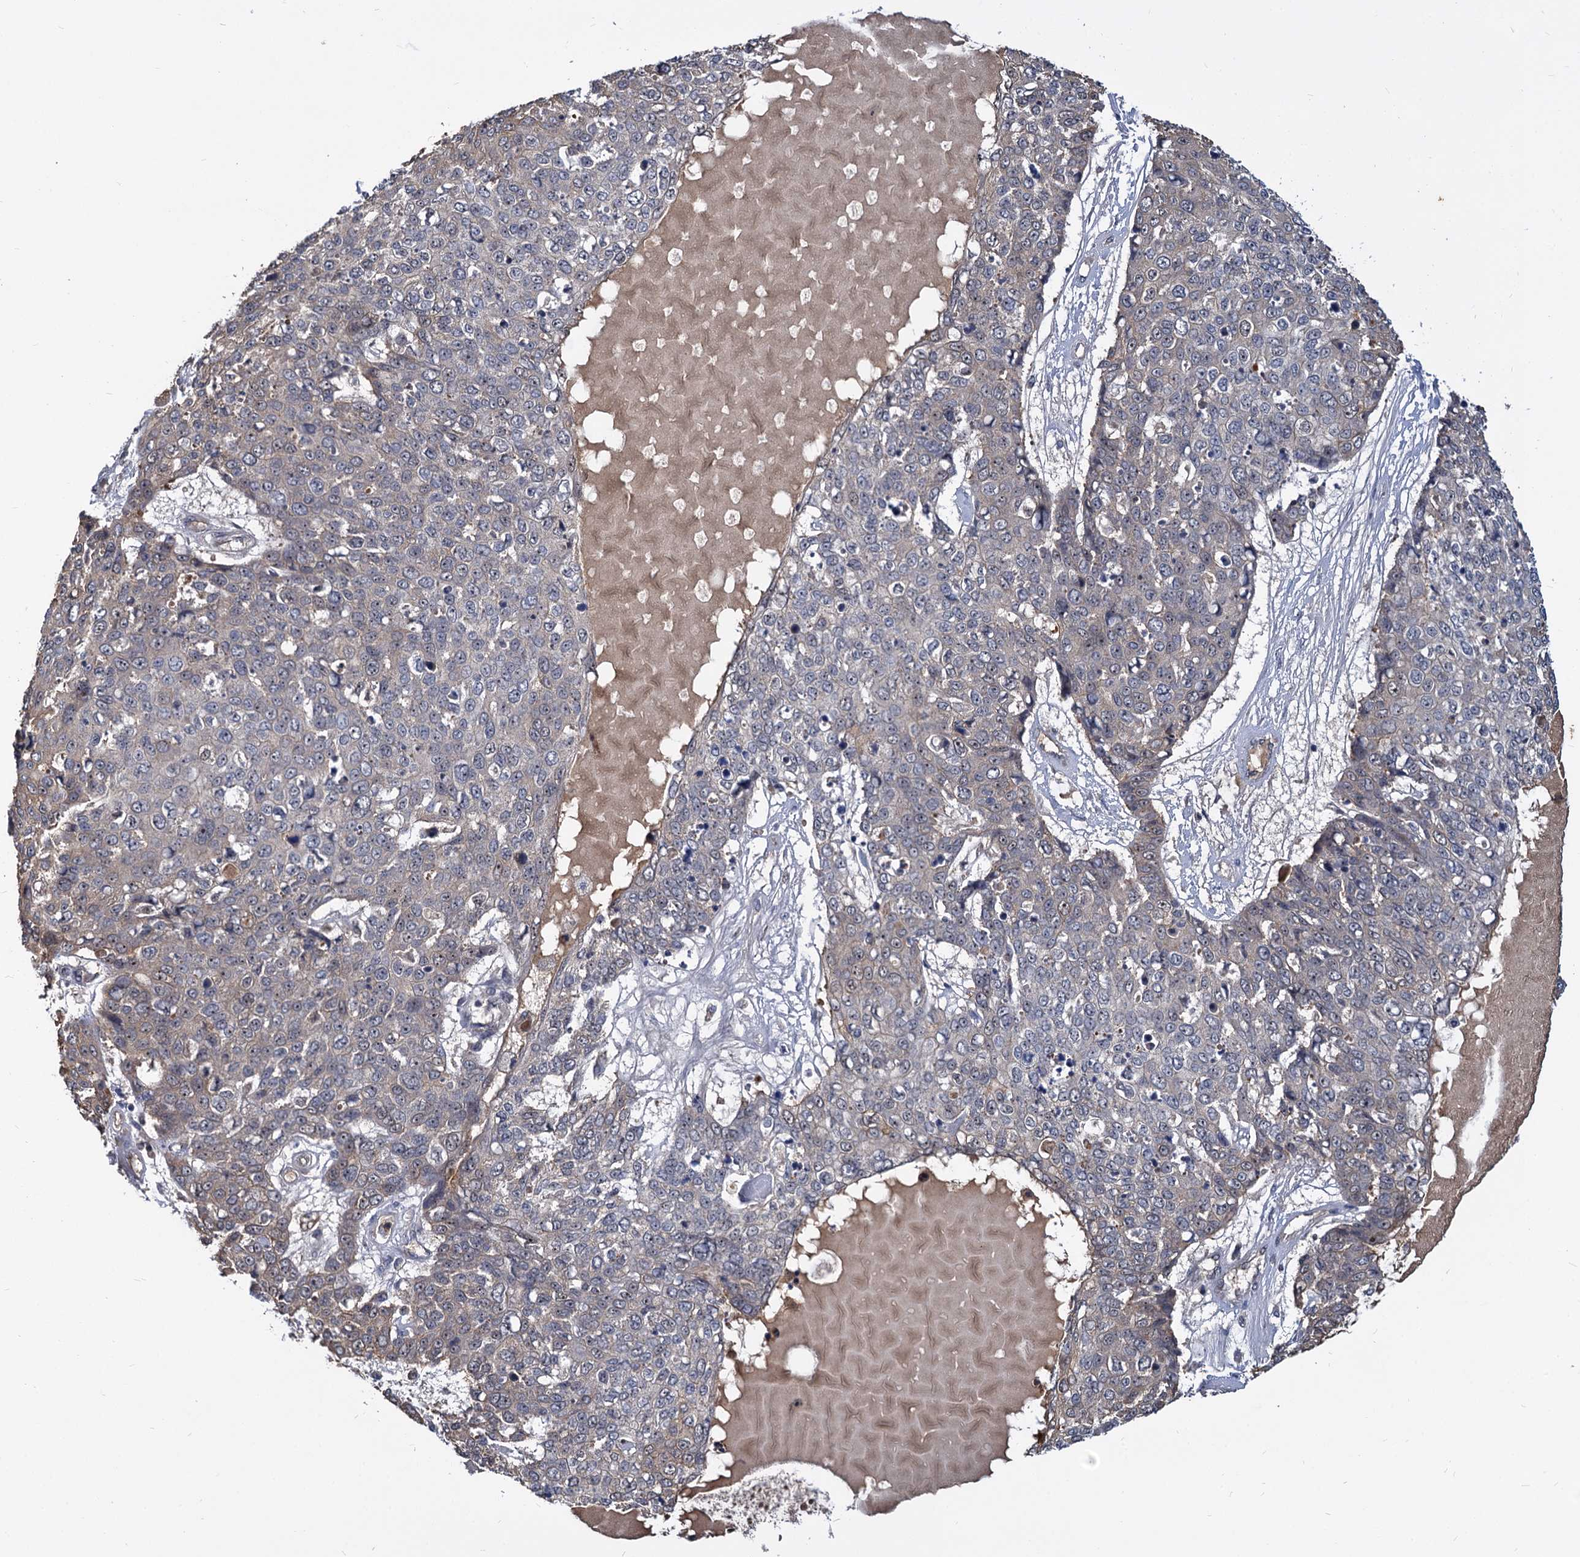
{"staining": {"intensity": "negative", "quantity": "none", "location": "none"}, "tissue": "skin cancer", "cell_type": "Tumor cells", "image_type": "cancer", "snomed": [{"axis": "morphology", "description": "Squamous cell carcinoma, NOS"}, {"axis": "topography", "description": "Skin"}], "caption": "Immunohistochemistry histopathology image of skin cancer (squamous cell carcinoma) stained for a protein (brown), which displays no positivity in tumor cells.", "gene": "SNX15", "patient": {"sex": "female", "age": 44}}